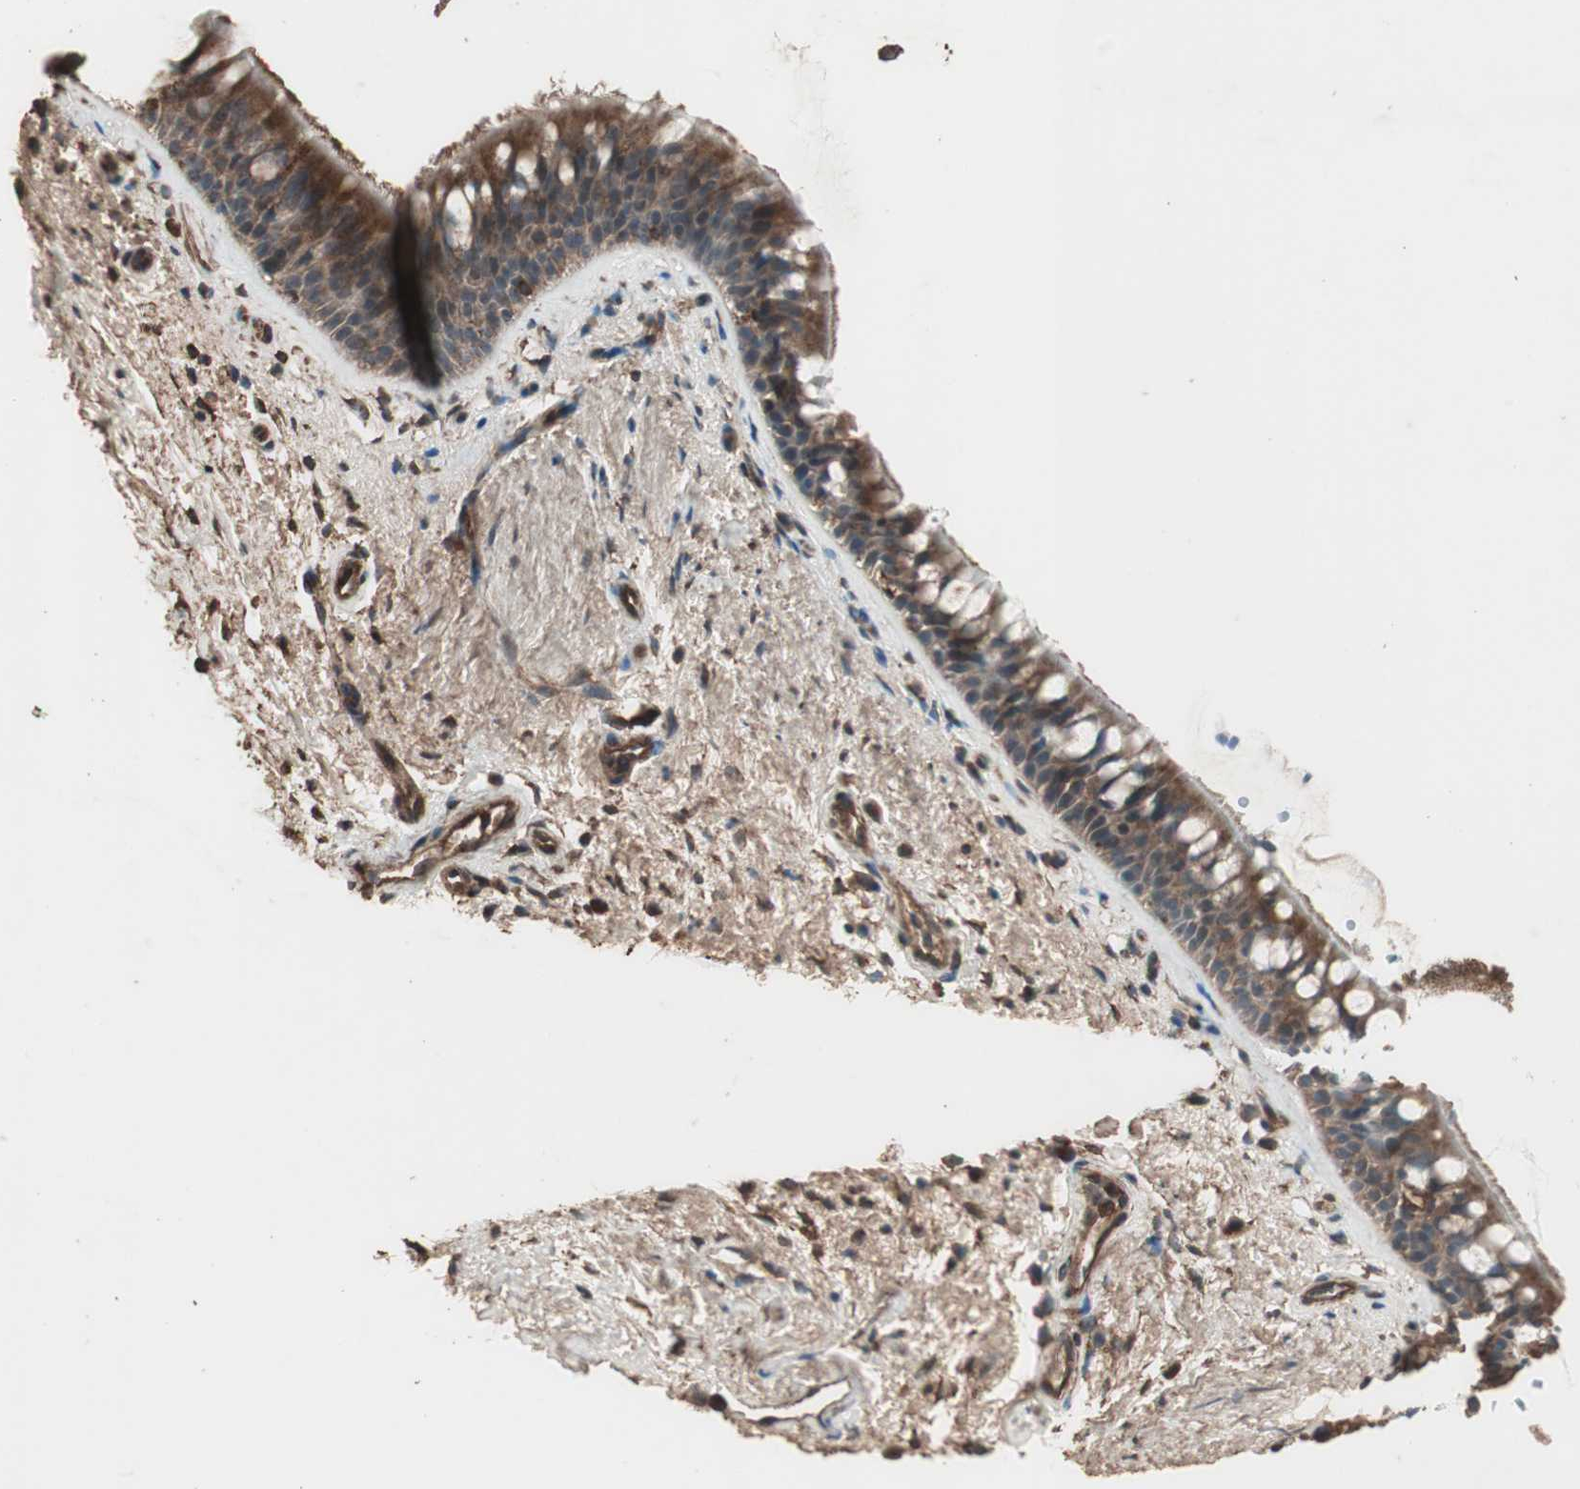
{"staining": {"intensity": "moderate", "quantity": ">75%", "location": "cytoplasmic/membranous"}, "tissue": "bronchus", "cell_type": "Respiratory epithelial cells", "image_type": "normal", "snomed": [{"axis": "morphology", "description": "Normal tissue, NOS"}, {"axis": "topography", "description": "Bronchus"}], "caption": "This micrograph exhibits benign bronchus stained with IHC to label a protein in brown. The cytoplasmic/membranous of respiratory epithelial cells show moderate positivity for the protein. Nuclei are counter-stained blue.", "gene": "CCN4", "patient": {"sex": "female", "age": 54}}